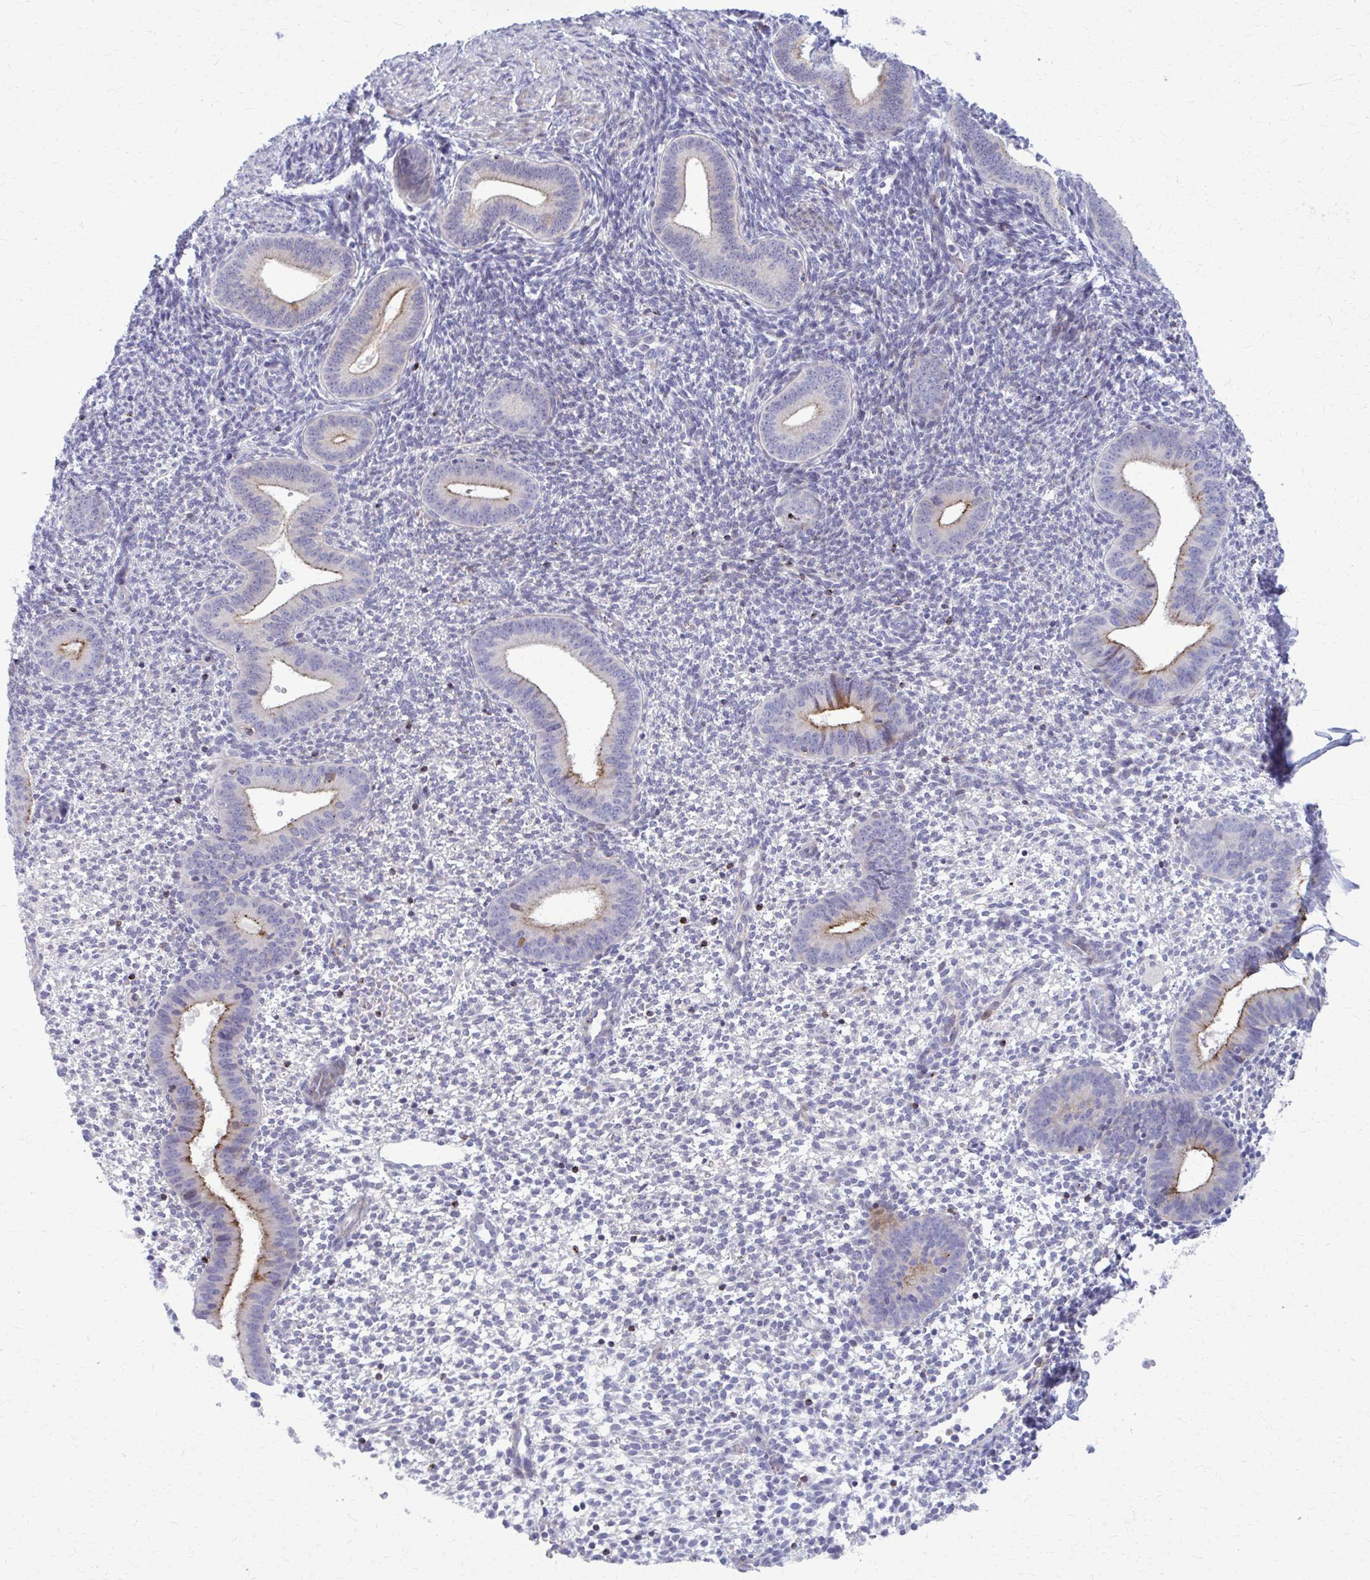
{"staining": {"intensity": "negative", "quantity": "none", "location": "none"}, "tissue": "endometrium", "cell_type": "Cells in endometrial stroma", "image_type": "normal", "snomed": [{"axis": "morphology", "description": "Normal tissue, NOS"}, {"axis": "topography", "description": "Endometrium"}], "caption": "Endometrium was stained to show a protein in brown. There is no significant expression in cells in endometrial stroma. (DAB immunohistochemistry visualized using brightfield microscopy, high magnification).", "gene": "PEDS1", "patient": {"sex": "female", "age": 40}}